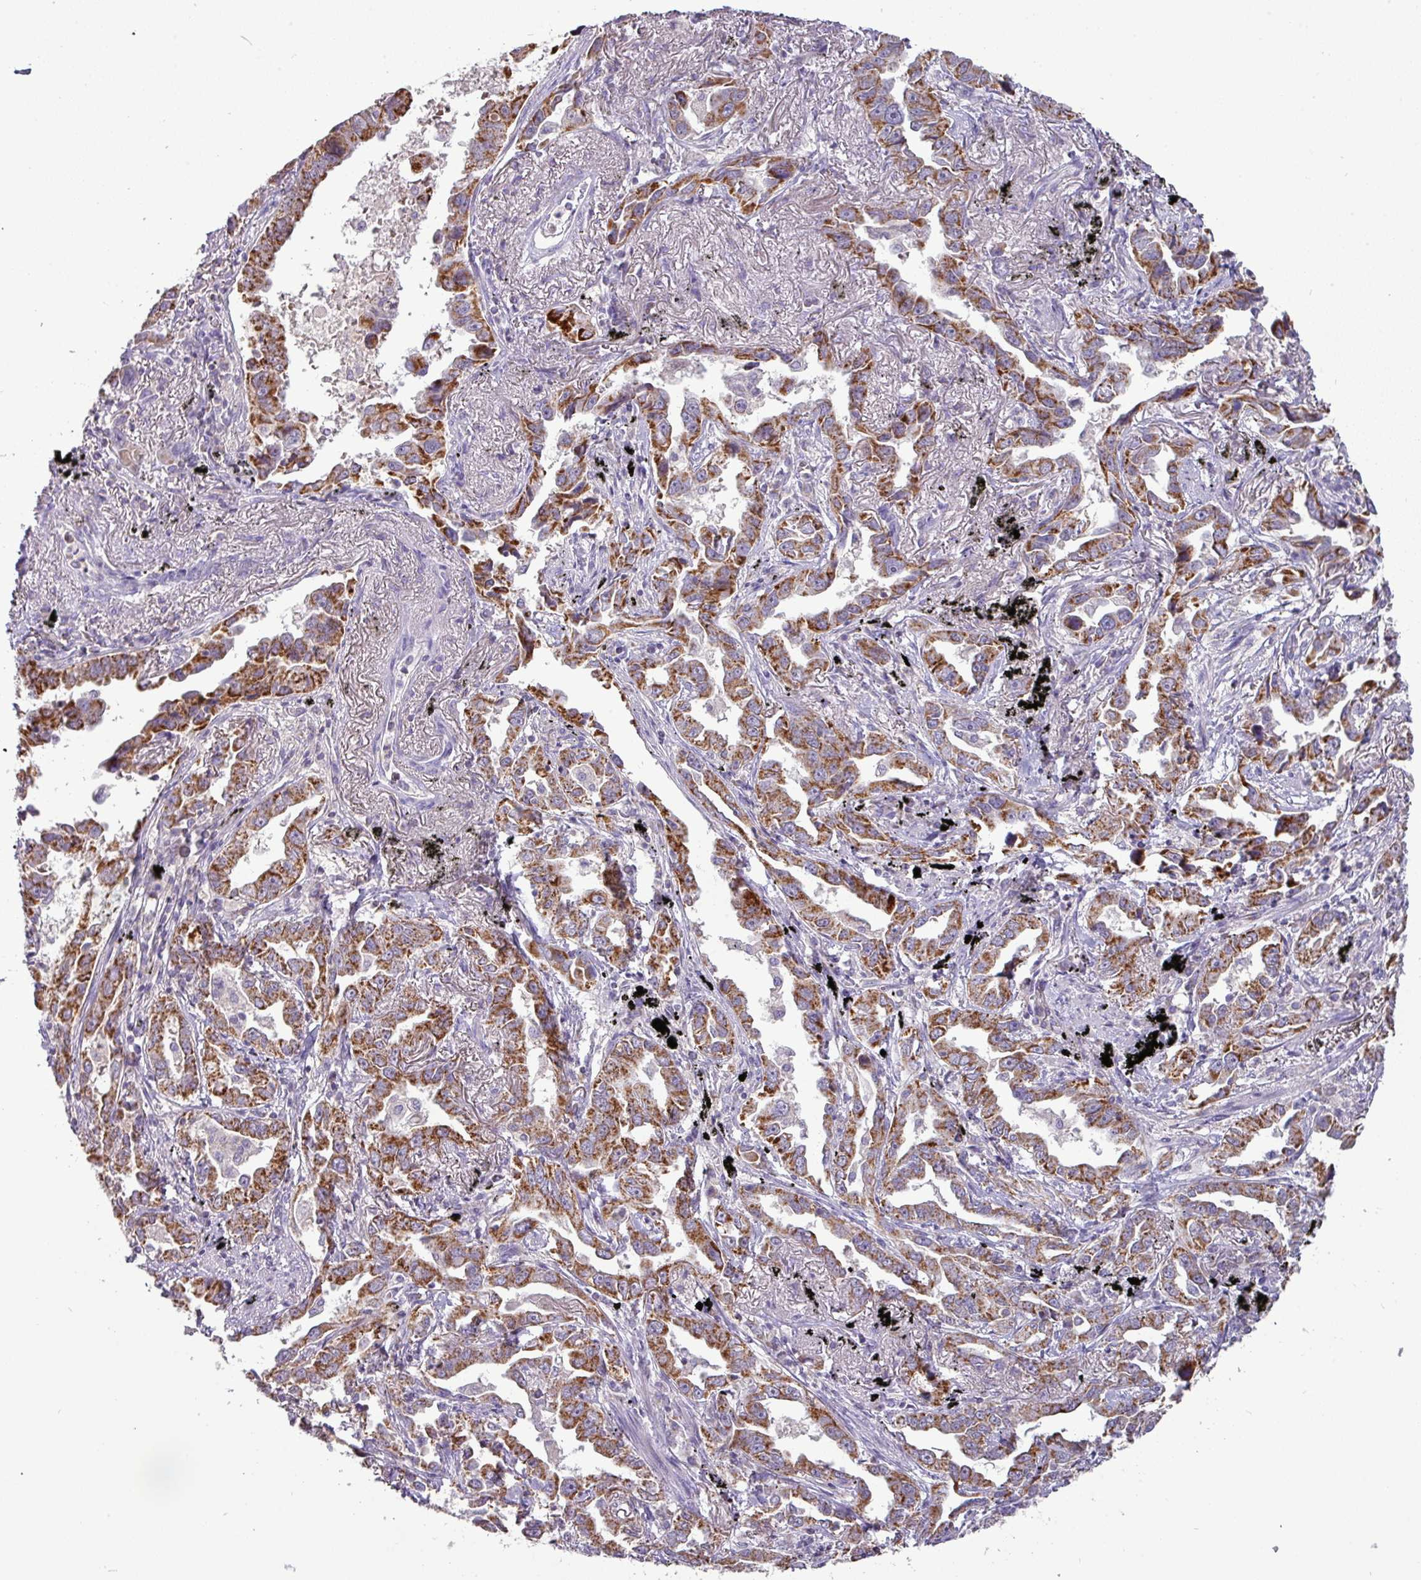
{"staining": {"intensity": "moderate", "quantity": ">75%", "location": "cytoplasmic/membranous"}, "tissue": "lung cancer", "cell_type": "Tumor cells", "image_type": "cancer", "snomed": [{"axis": "morphology", "description": "Adenocarcinoma, NOS"}, {"axis": "topography", "description": "Lung"}], "caption": "There is medium levels of moderate cytoplasmic/membranous staining in tumor cells of adenocarcinoma (lung), as demonstrated by immunohistochemical staining (brown color).", "gene": "TRAPPC1", "patient": {"sex": "male", "age": 67}}